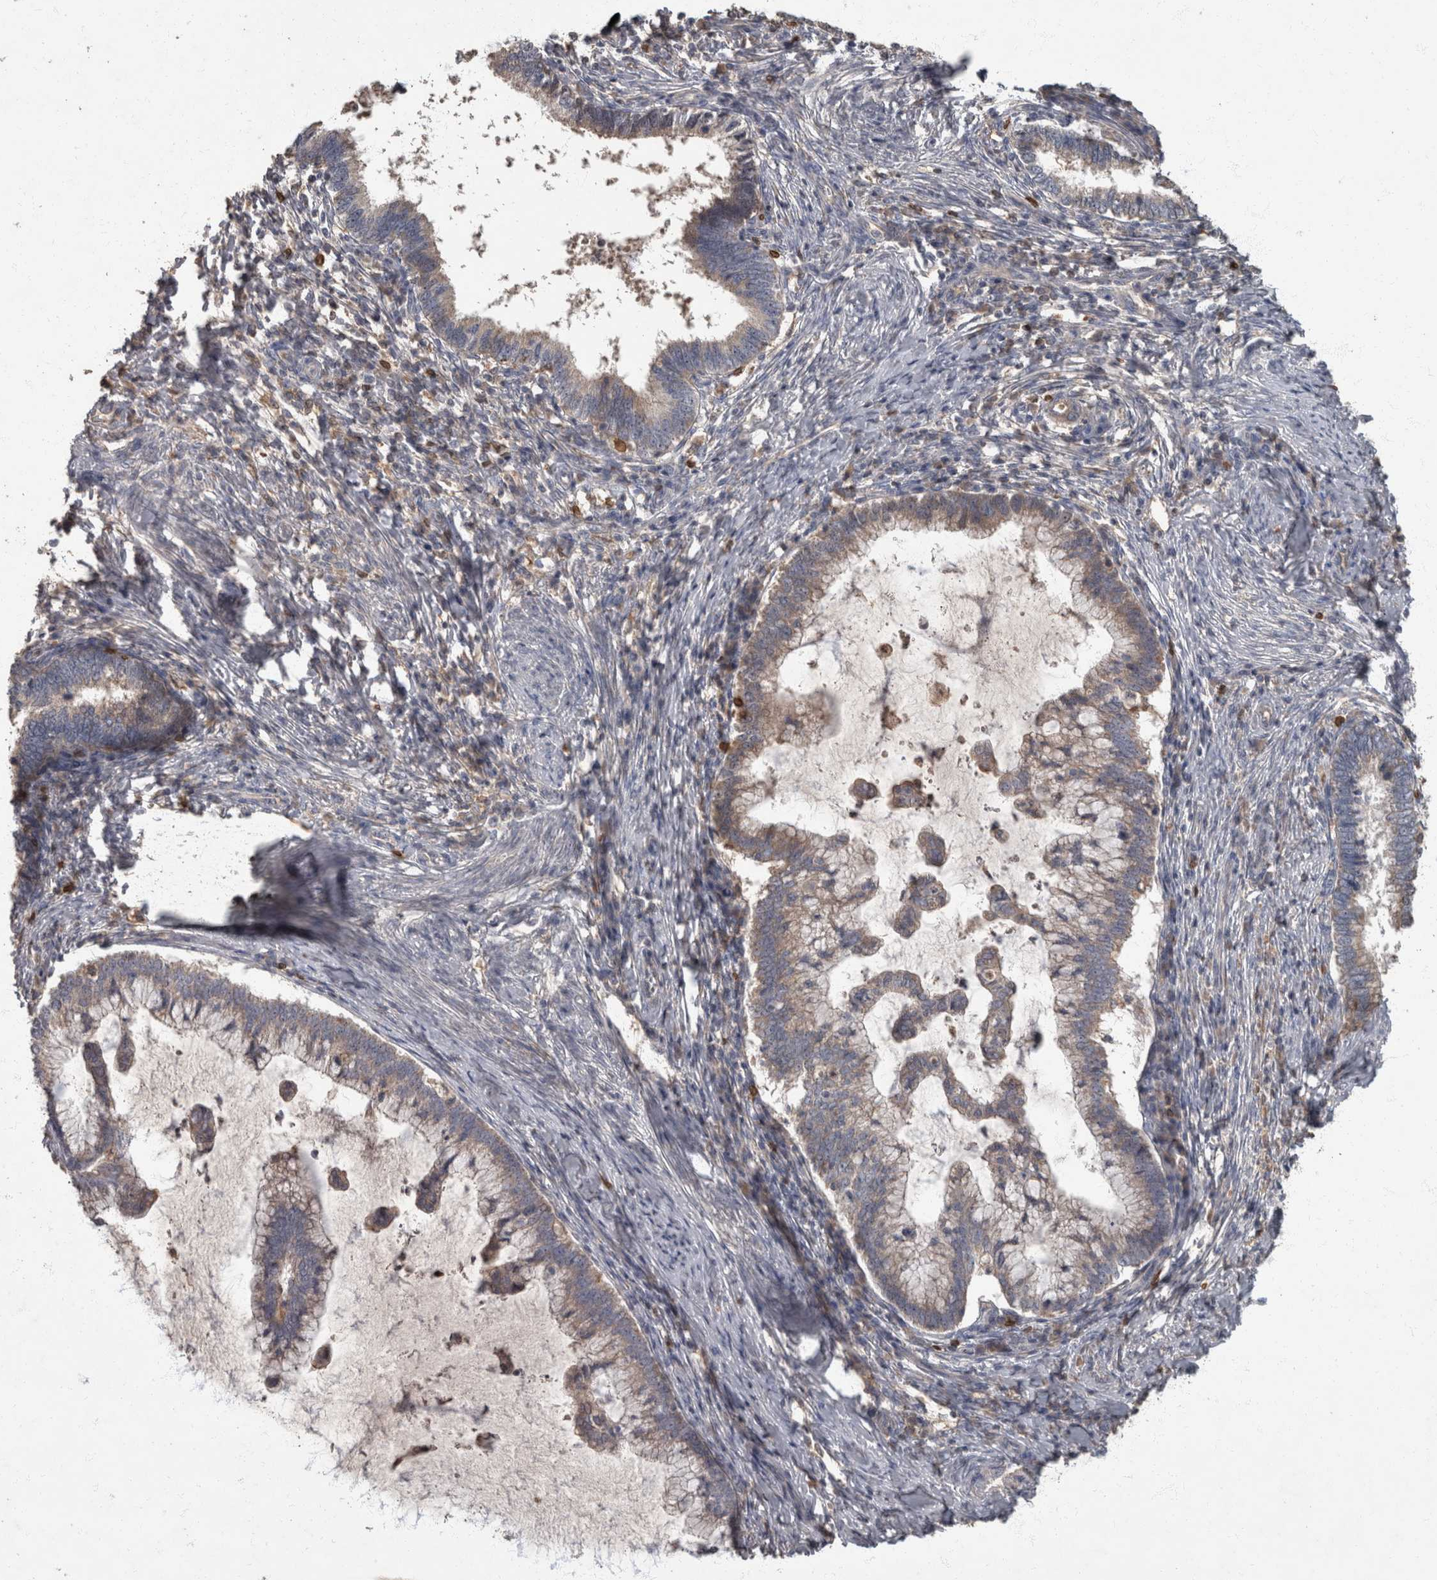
{"staining": {"intensity": "weak", "quantity": "<25%", "location": "cytoplasmic/membranous"}, "tissue": "cervical cancer", "cell_type": "Tumor cells", "image_type": "cancer", "snomed": [{"axis": "morphology", "description": "Adenocarcinoma, NOS"}, {"axis": "topography", "description": "Cervix"}], "caption": "The IHC micrograph has no significant staining in tumor cells of cervical adenocarcinoma tissue.", "gene": "PPP1R3C", "patient": {"sex": "female", "age": 36}}